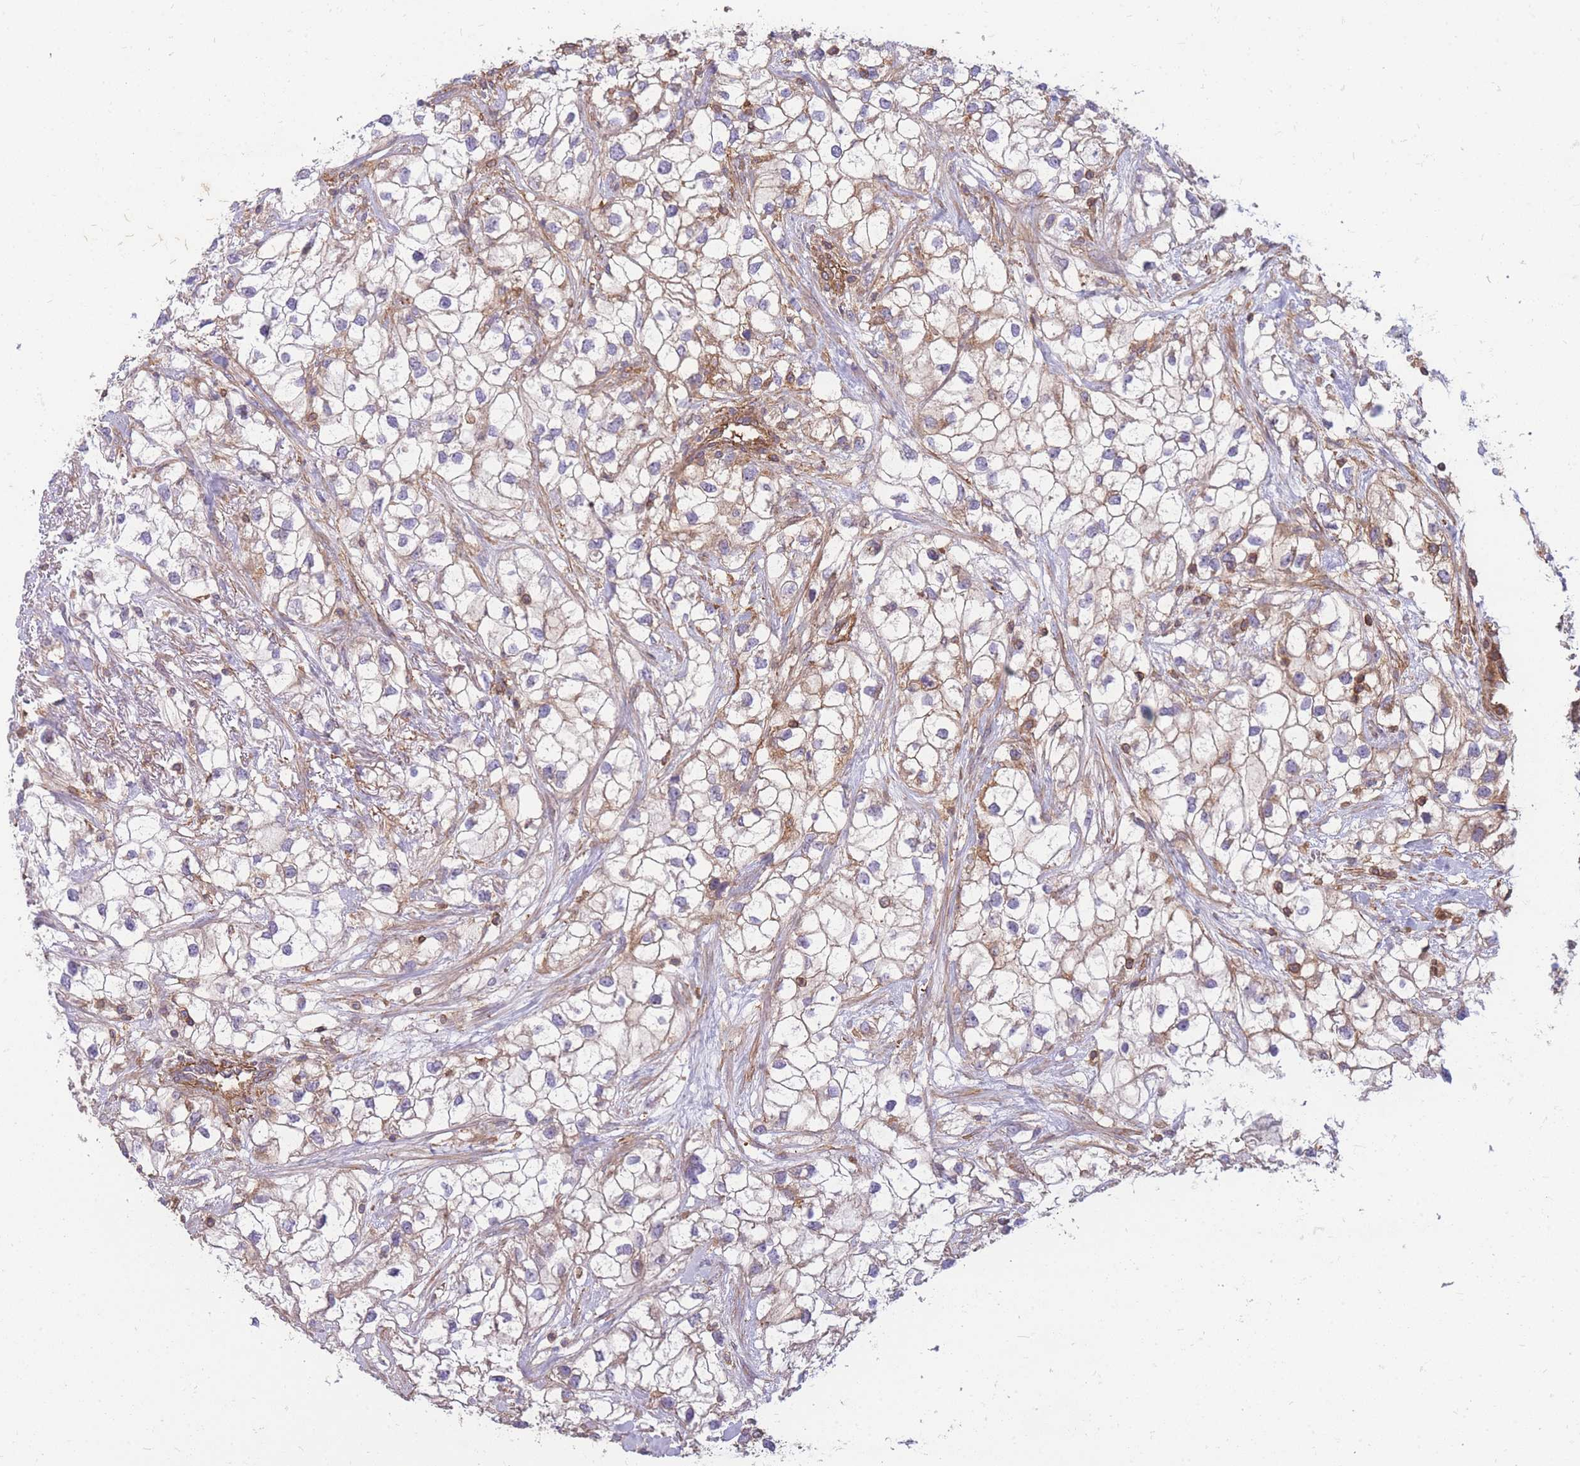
{"staining": {"intensity": "moderate", "quantity": "<25%", "location": "cytoplasmic/membranous"}, "tissue": "renal cancer", "cell_type": "Tumor cells", "image_type": "cancer", "snomed": [{"axis": "morphology", "description": "Adenocarcinoma, NOS"}, {"axis": "topography", "description": "Kidney"}], "caption": "Immunohistochemical staining of adenocarcinoma (renal) exhibits low levels of moderate cytoplasmic/membranous staining in about <25% of tumor cells.", "gene": "GGA1", "patient": {"sex": "male", "age": 59}}